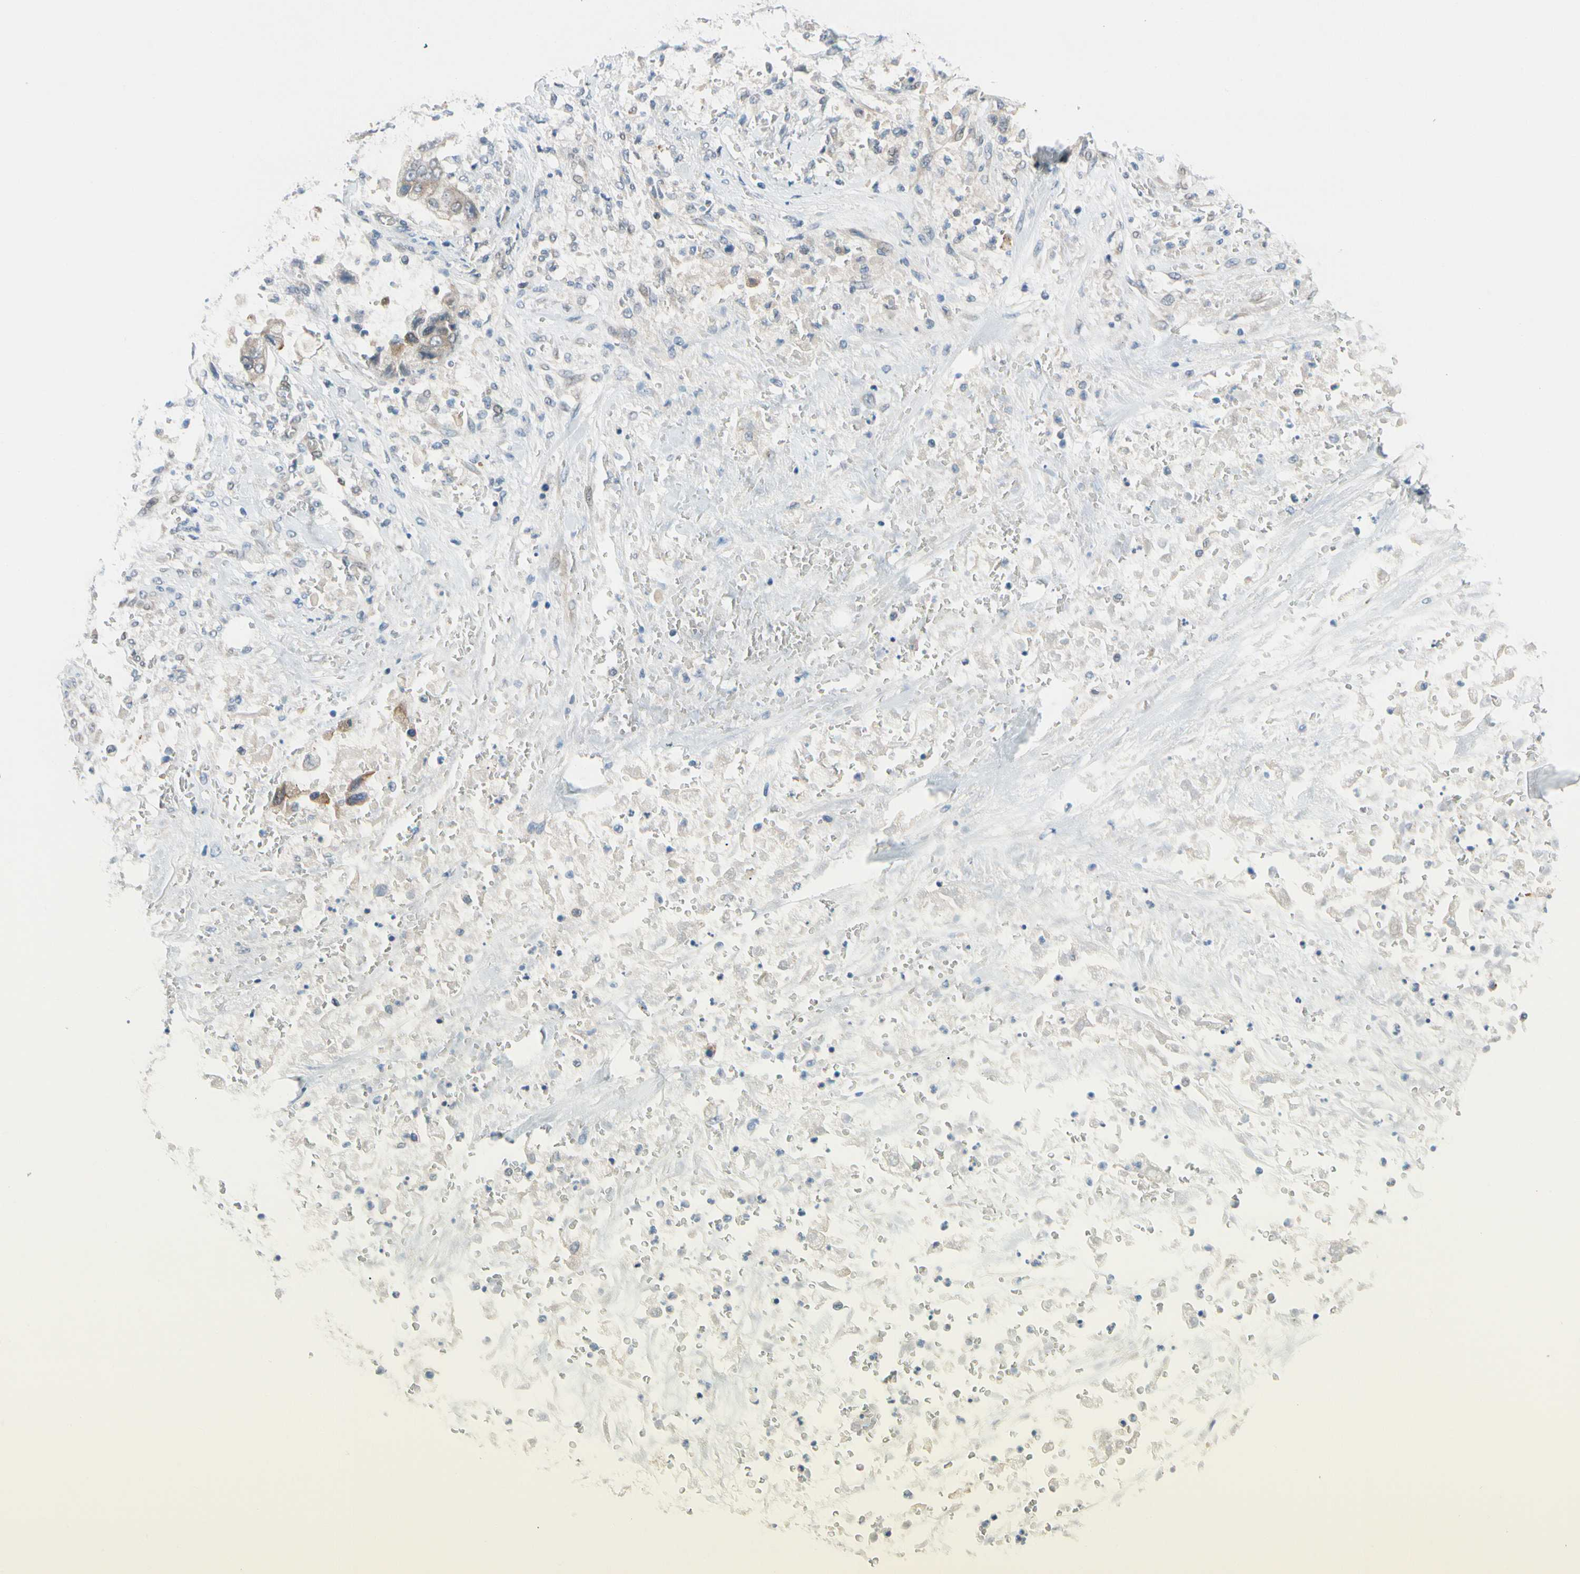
{"staining": {"intensity": "moderate", "quantity": ">75%", "location": "cytoplasmic/membranous"}, "tissue": "stomach cancer", "cell_type": "Tumor cells", "image_type": "cancer", "snomed": [{"axis": "morphology", "description": "Adenocarcinoma, NOS"}, {"axis": "topography", "description": "Stomach"}], "caption": "A photomicrograph of human stomach adenocarcinoma stained for a protein shows moderate cytoplasmic/membranous brown staining in tumor cells. The staining was performed using DAB to visualize the protein expression in brown, while the nuclei were stained in blue with hematoxylin (Magnification: 20x).", "gene": "CFAP36", "patient": {"sex": "male", "age": 62}}